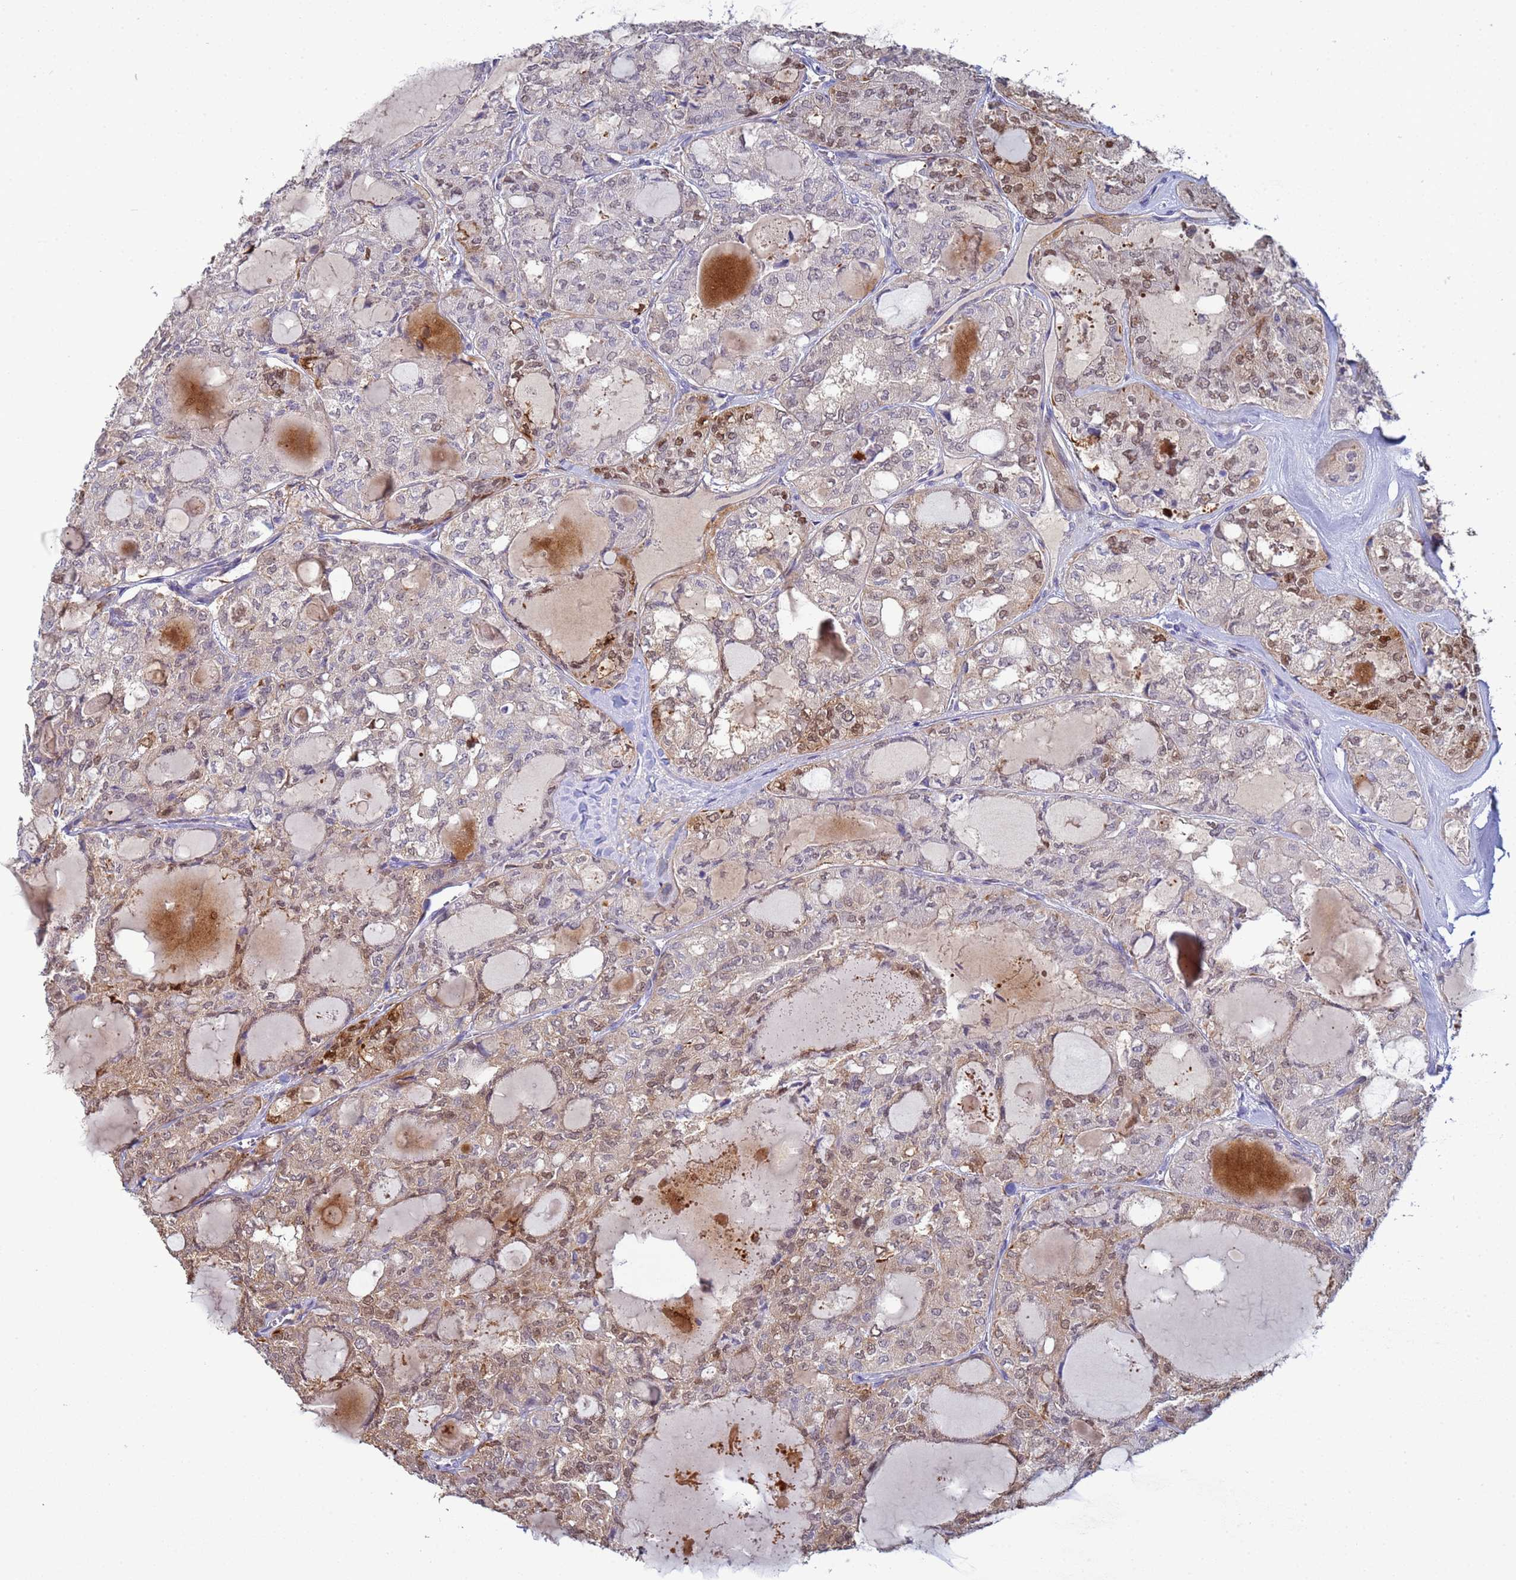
{"staining": {"intensity": "moderate", "quantity": "25%-75%", "location": "cytoplasmic/membranous,nuclear"}, "tissue": "thyroid cancer", "cell_type": "Tumor cells", "image_type": "cancer", "snomed": [{"axis": "morphology", "description": "Follicular adenoma carcinoma, NOS"}, {"axis": "topography", "description": "Thyroid gland"}], "caption": "Immunohistochemical staining of thyroid cancer (follicular adenoma carcinoma) shows medium levels of moderate cytoplasmic/membranous and nuclear positivity in about 25%-75% of tumor cells.", "gene": "PPP6R1", "patient": {"sex": "male", "age": 75}}